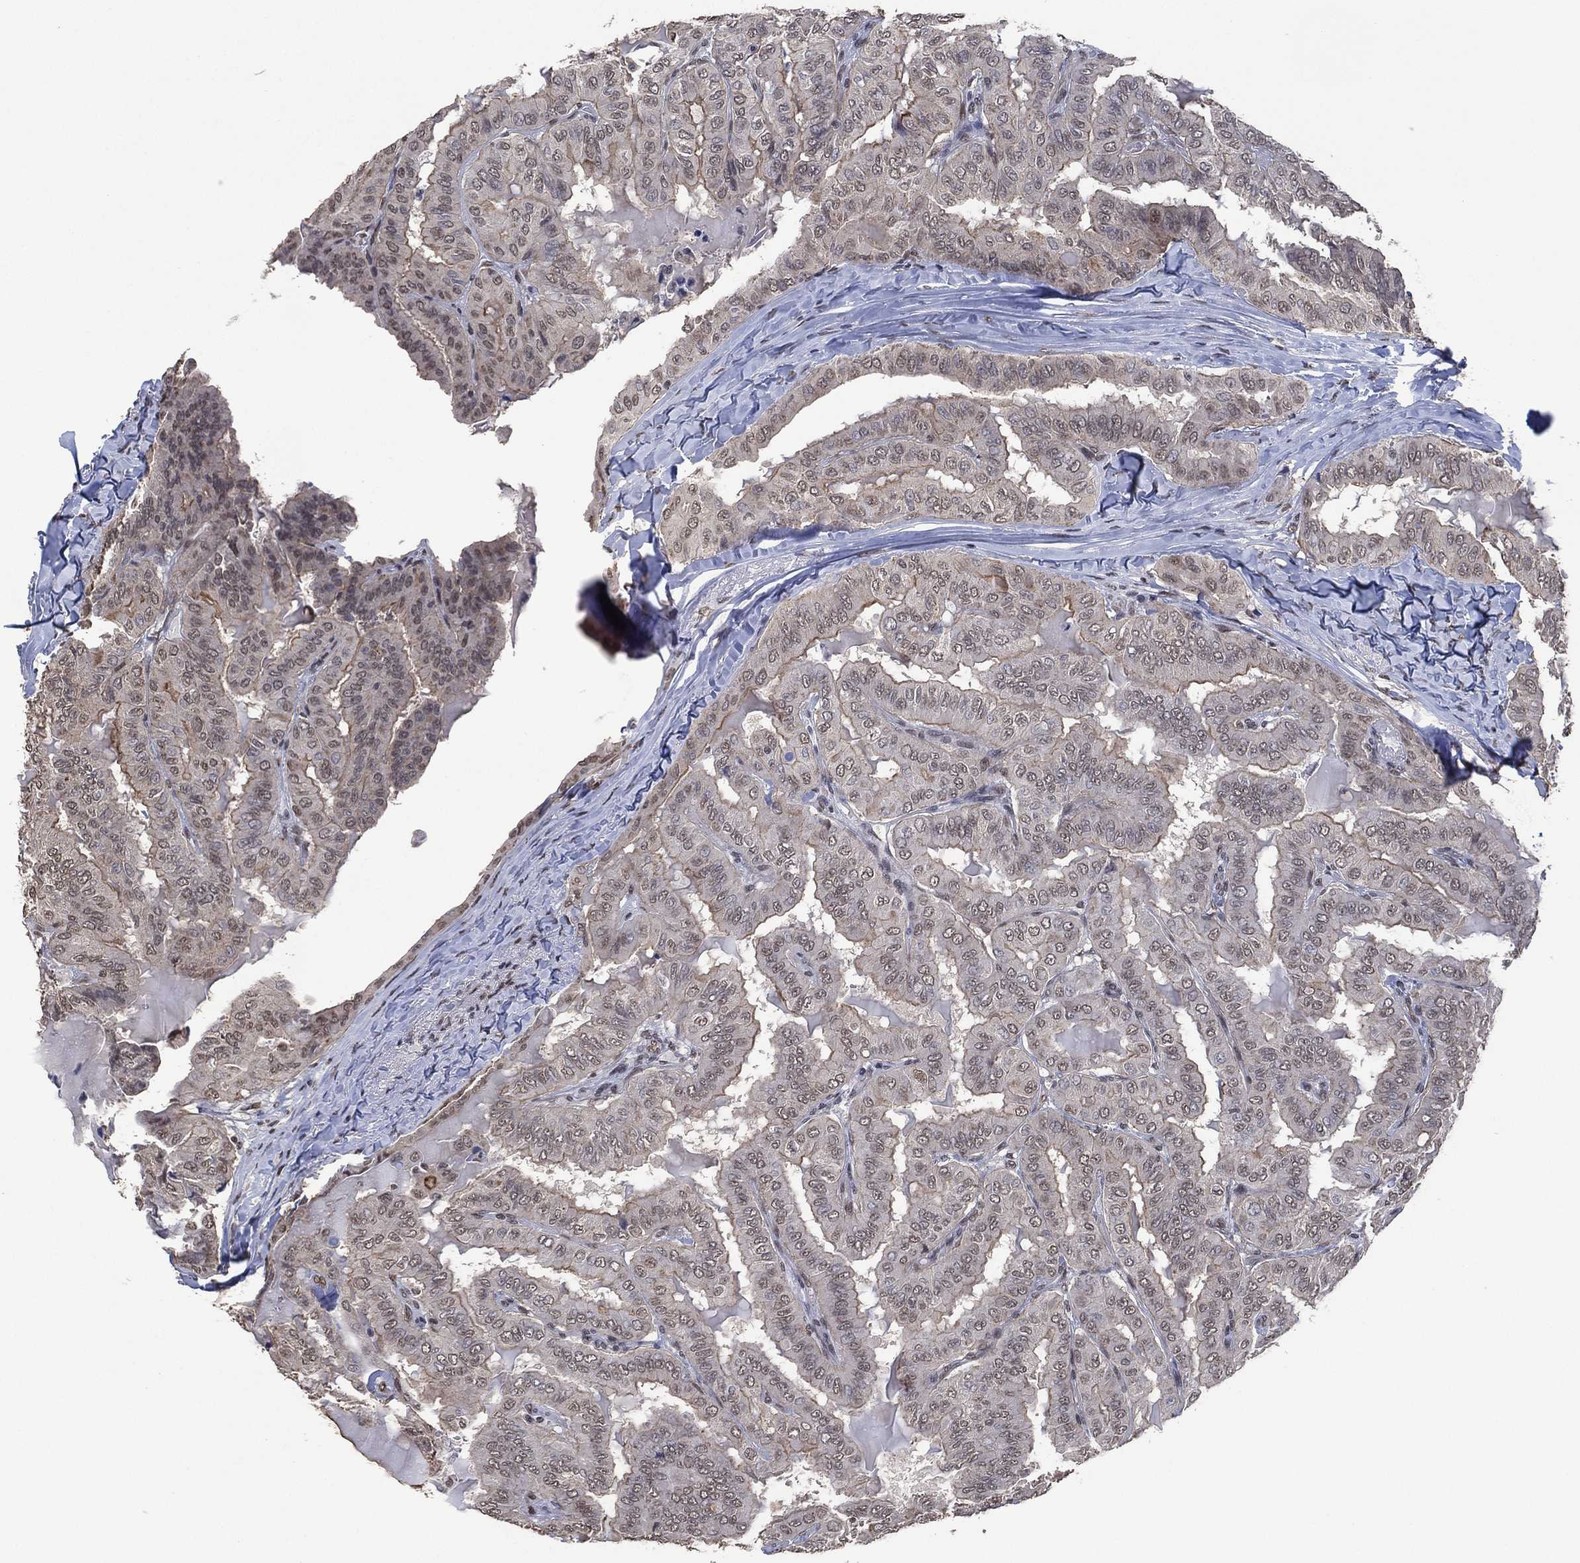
{"staining": {"intensity": "negative", "quantity": "none", "location": "none"}, "tissue": "thyroid cancer", "cell_type": "Tumor cells", "image_type": "cancer", "snomed": [{"axis": "morphology", "description": "Papillary adenocarcinoma, NOS"}, {"axis": "topography", "description": "Thyroid gland"}], "caption": "Immunohistochemical staining of thyroid cancer exhibits no significant positivity in tumor cells. (Stains: DAB (3,3'-diaminobenzidine) IHC with hematoxylin counter stain, Microscopy: brightfield microscopy at high magnification).", "gene": "EHMT1", "patient": {"sex": "female", "age": 68}}